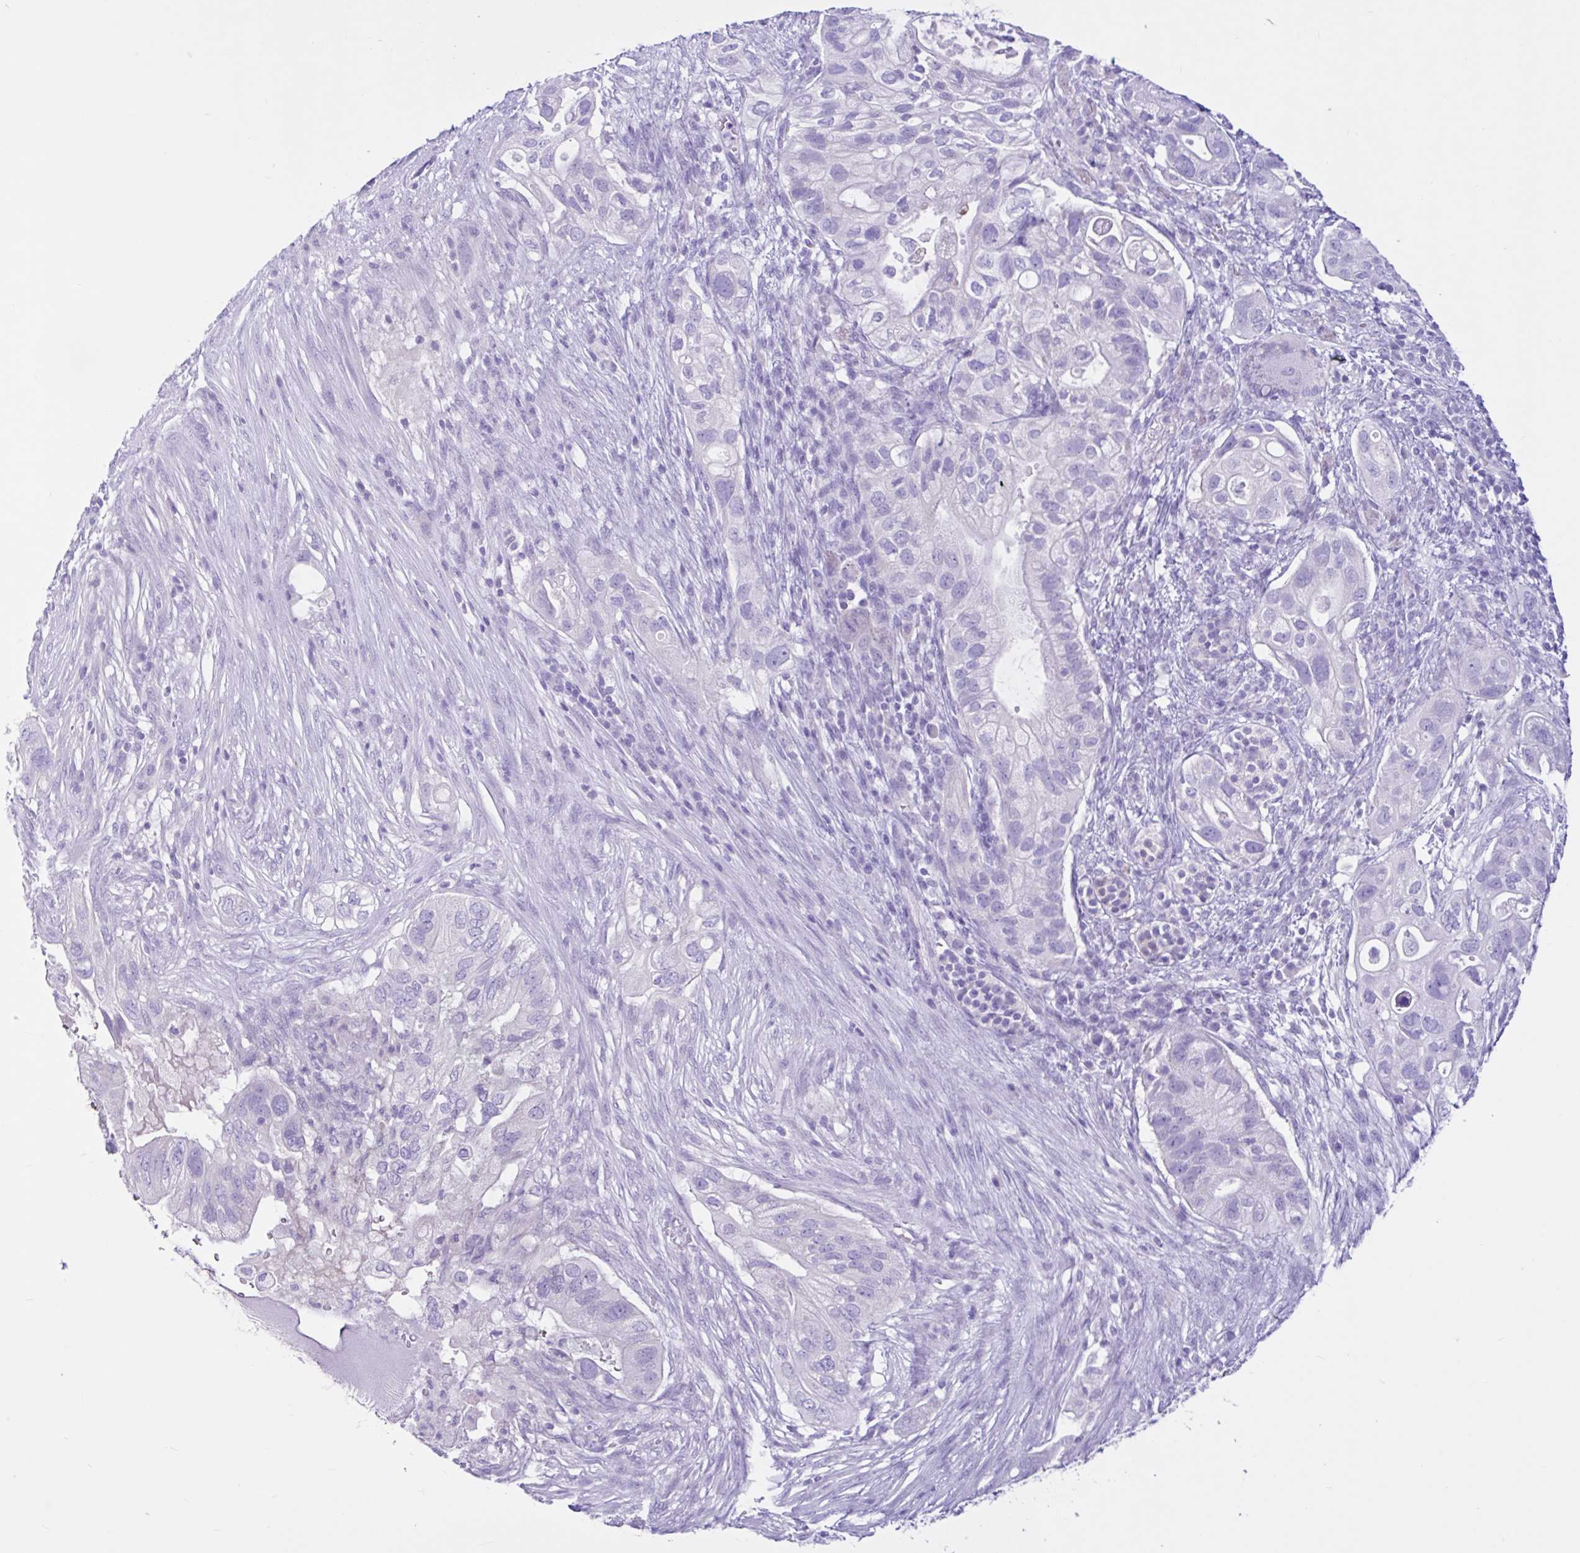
{"staining": {"intensity": "negative", "quantity": "none", "location": "none"}, "tissue": "pancreatic cancer", "cell_type": "Tumor cells", "image_type": "cancer", "snomed": [{"axis": "morphology", "description": "Adenocarcinoma, NOS"}, {"axis": "topography", "description": "Pancreas"}], "caption": "An image of pancreatic adenocarcinoma stained for a protein reveals no brown staining in tumor cells. (Stains: DAB (3,3'-diaminobenzidine) immunohistochemistry with hematoxylin counter stain, Microscopy: brightfield microscopy at high magnification).", "gene": "CYP19A1", "patient": {"sex": "female", "age": 72}}